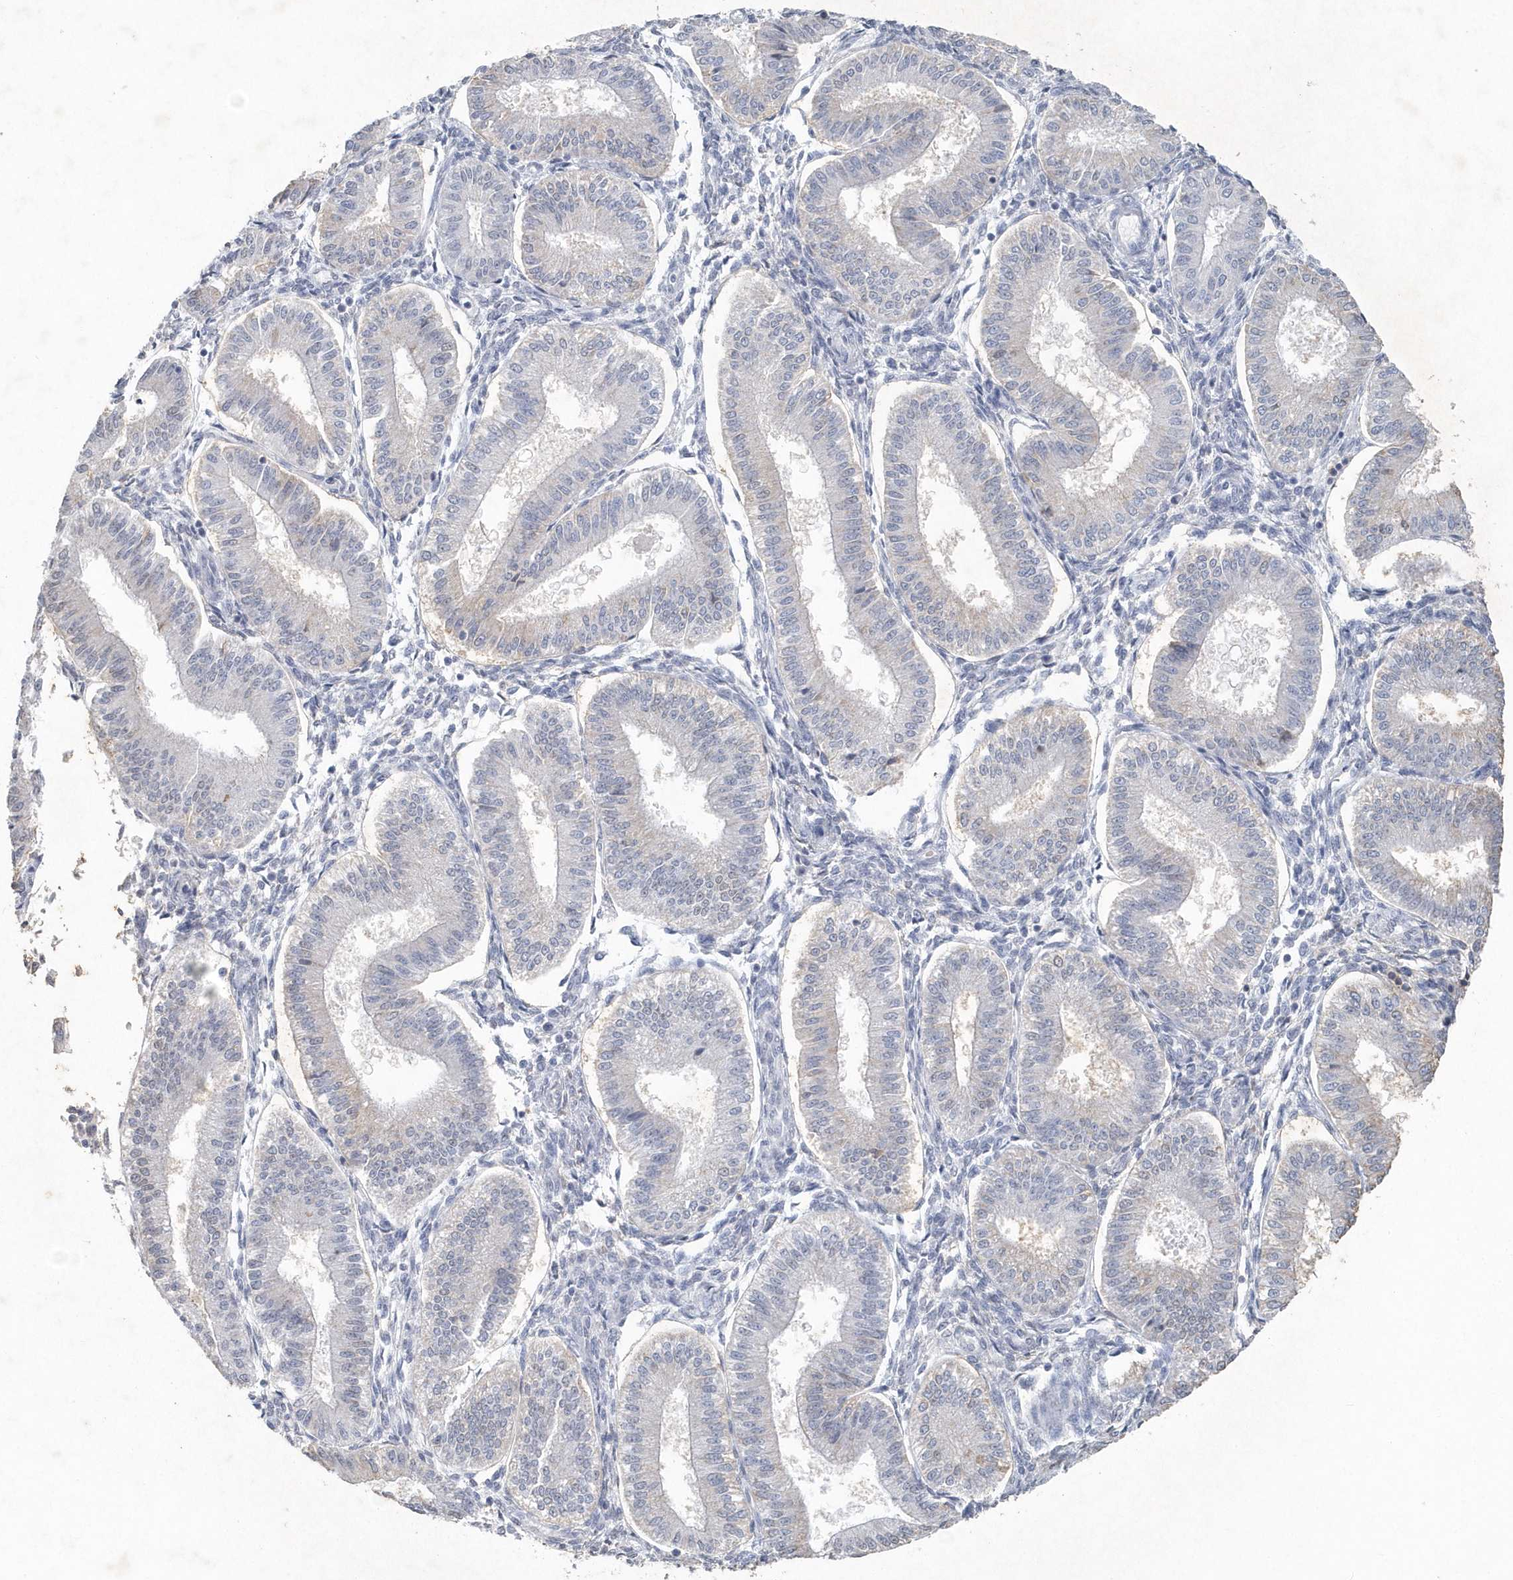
{"staining": {"intensity": "negative", "quantity": "none", "location": "none"}, "tissue": "endometrium", "cell_type": "Cells in endometrial stroma", "image_type": "normal", "snomed": [{"axis": "morphology", "description": "Normal tissue, NOS"}, {"axis": "topography", "description": "Endometrium"}], "caption": "DAB (3,3'-diaminobenzidine) immunohistochemical staining of normal endometrium displays no significant expression in cells in endometrial stroma.", "gene": "PDCD1", "patient": {"sex": "female", "age": 39}}